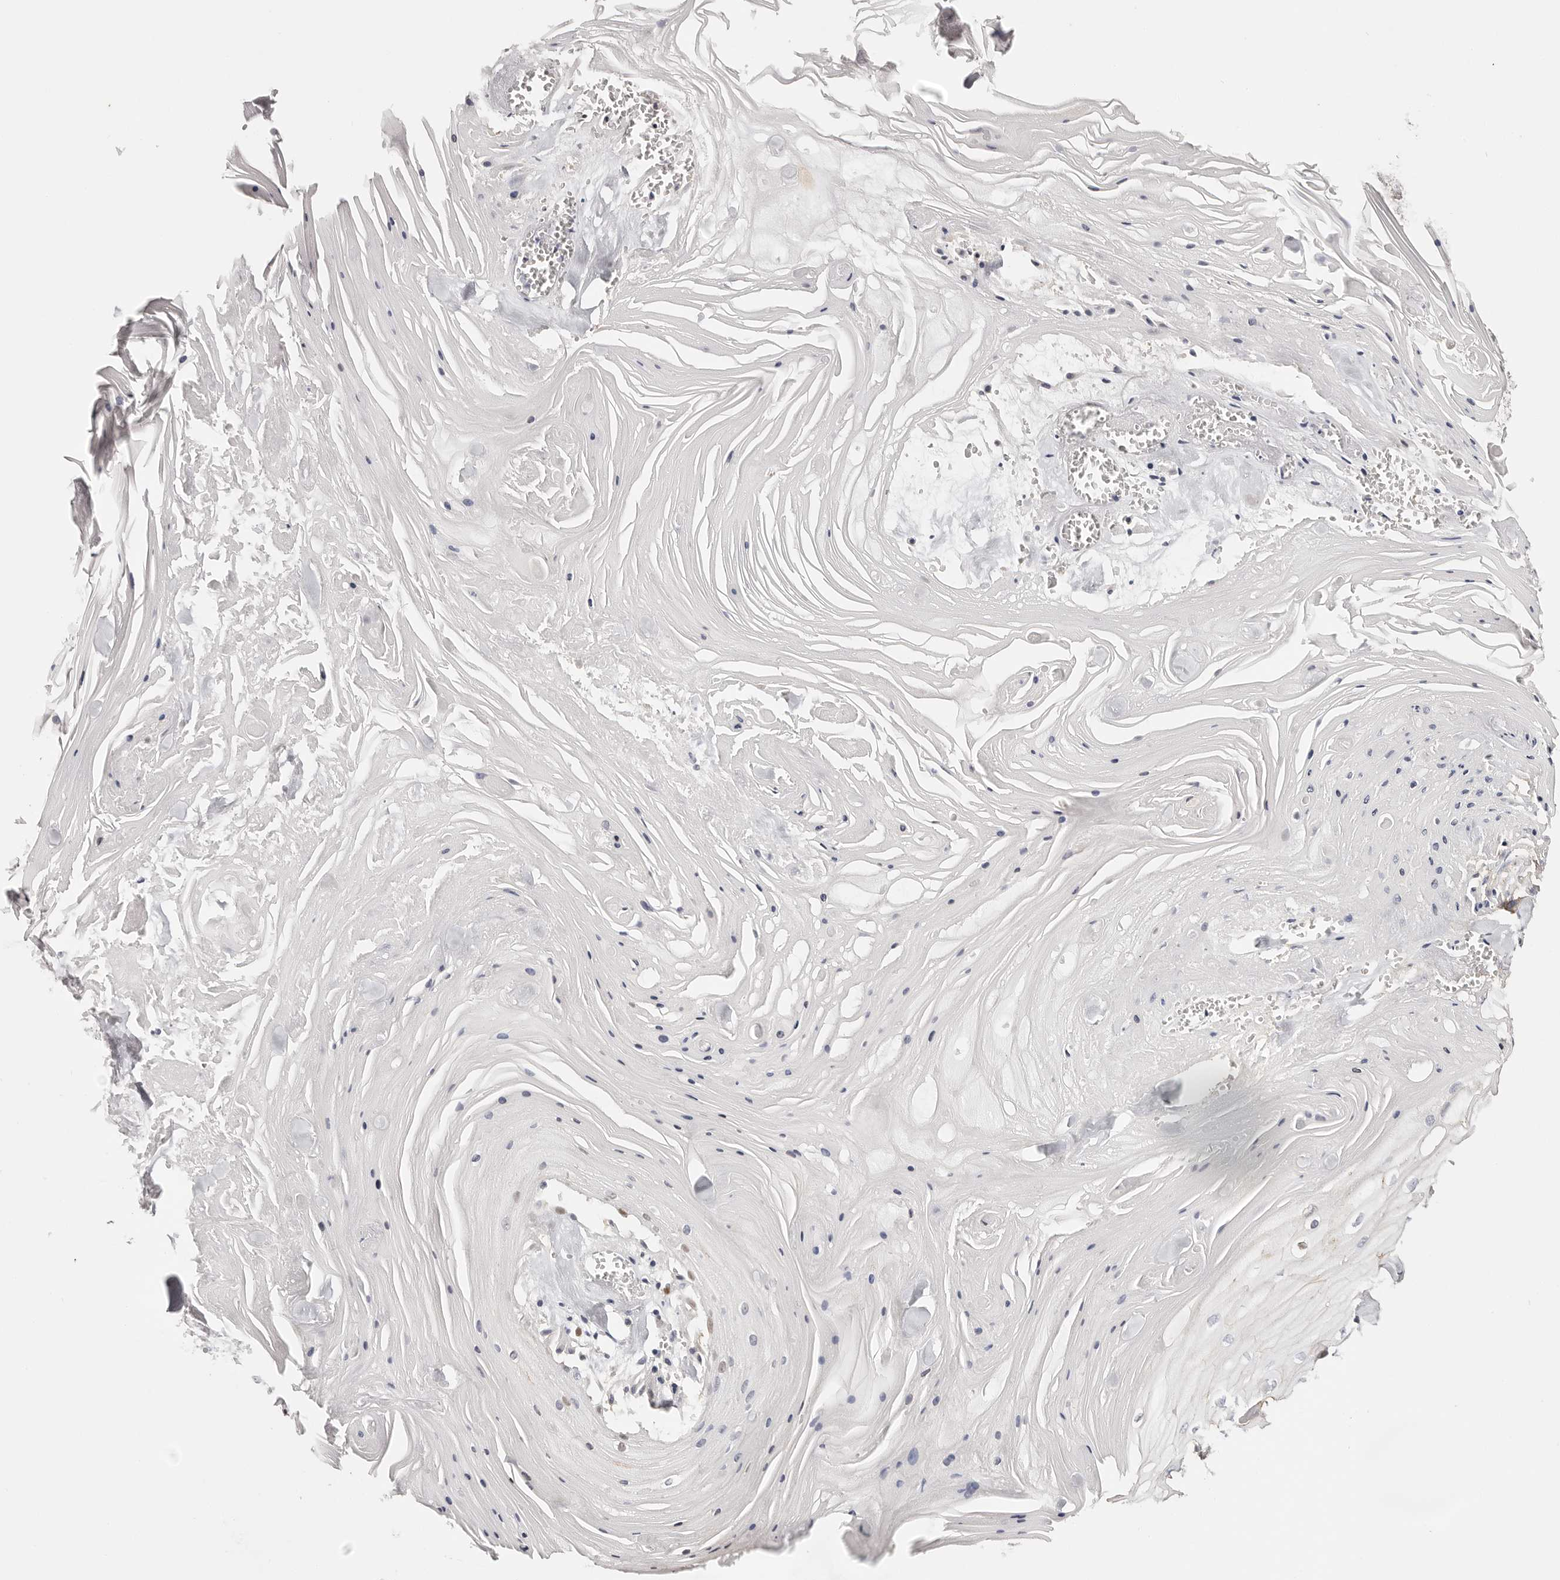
{"staining": {"intensity": "weak", "quantity": "<25%", "location": "cytoplasmic/membranous"}, "tissue": "skin cancer", "cell_type": "Tumor cells", "image_type": "cancer", "snomed": [{"axis": "morphology", "description": "Squamous cell carcinoma, NOS"}, {"axis": "topography", "description": "Skin"}], "caption": "Tumor cells show no significant expression in skin cancer (squamous cell carcinoma). The staining was performed using DAB to visualize the protein expression in brown, while the nuclei were stained in blue with hematoxylin (Magnification: 20x).", "gene": "ROM1", "patient": {"sex": "male", "age": 74}}